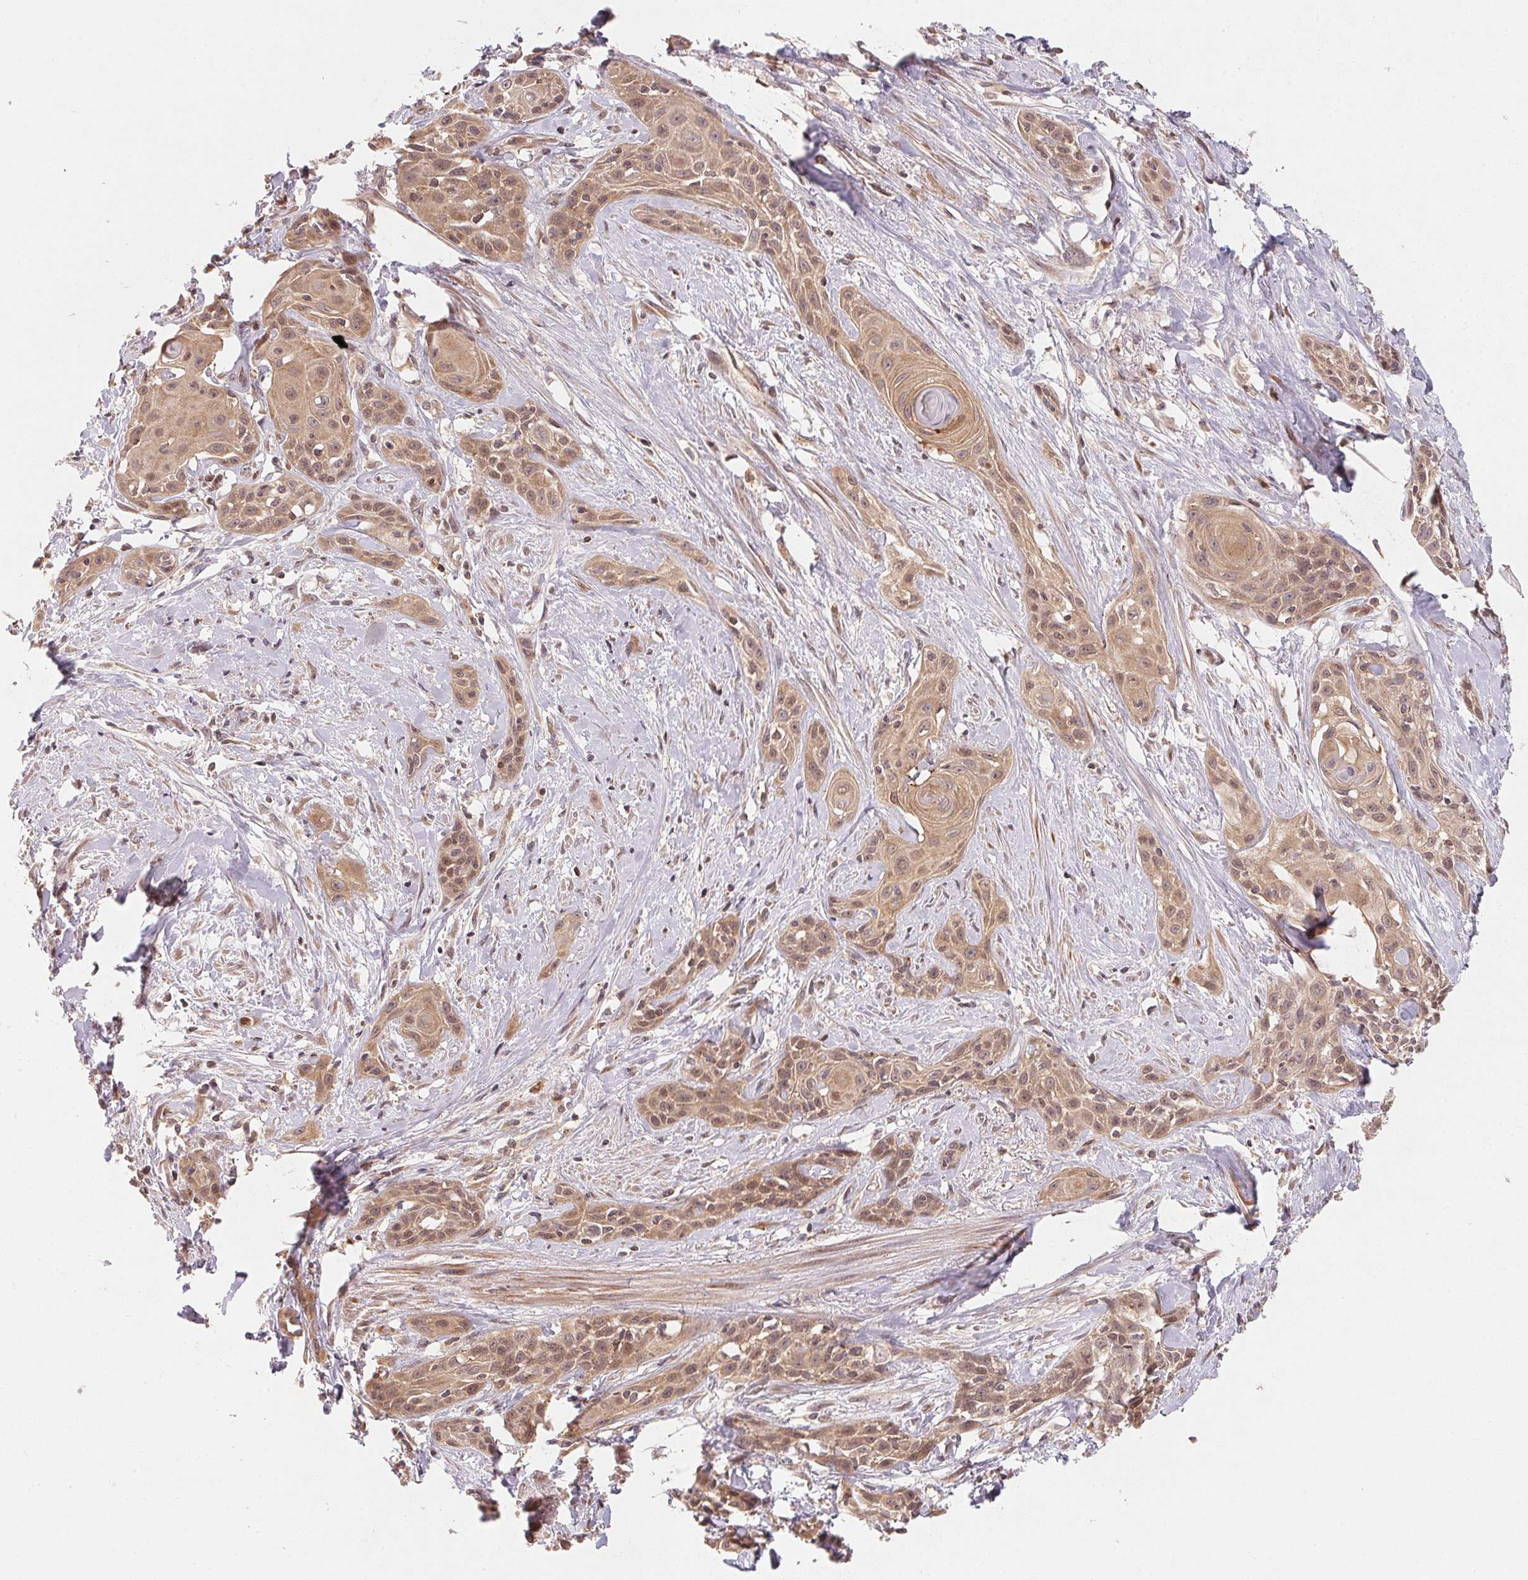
{"staining": {"intensity": "moderate", "quantity": ">75%", "location": "cytoplasmic/membranous,nuclear"}, "tissue": "skin cancer", "cell_type": "Tumor cells", "image_type": "cancer", "snomed": [{"axis": "morphology", "description": "Squamous cell carcinoma, NOS"}, {"axis": "topography", "description": "Skin"}, {"axis": "topography", "description": "Anal"}], "caption": "Immunohistochemistry staining of skin cancer, which shows medium levels of moderate cytoplasmic/membranous and nuclear expression in about >75% of tumor cells indicating moderate cytoplasmic/membranous and nuclear protein expression. The staining was performed using DAB (3,3'-diaminobenzidine) (brown) for protein detection and nuclei were counterstained in hematoxylin (blue).", "gene": "CCDC102B", "patient": {"sex": "male", "age": 64}}